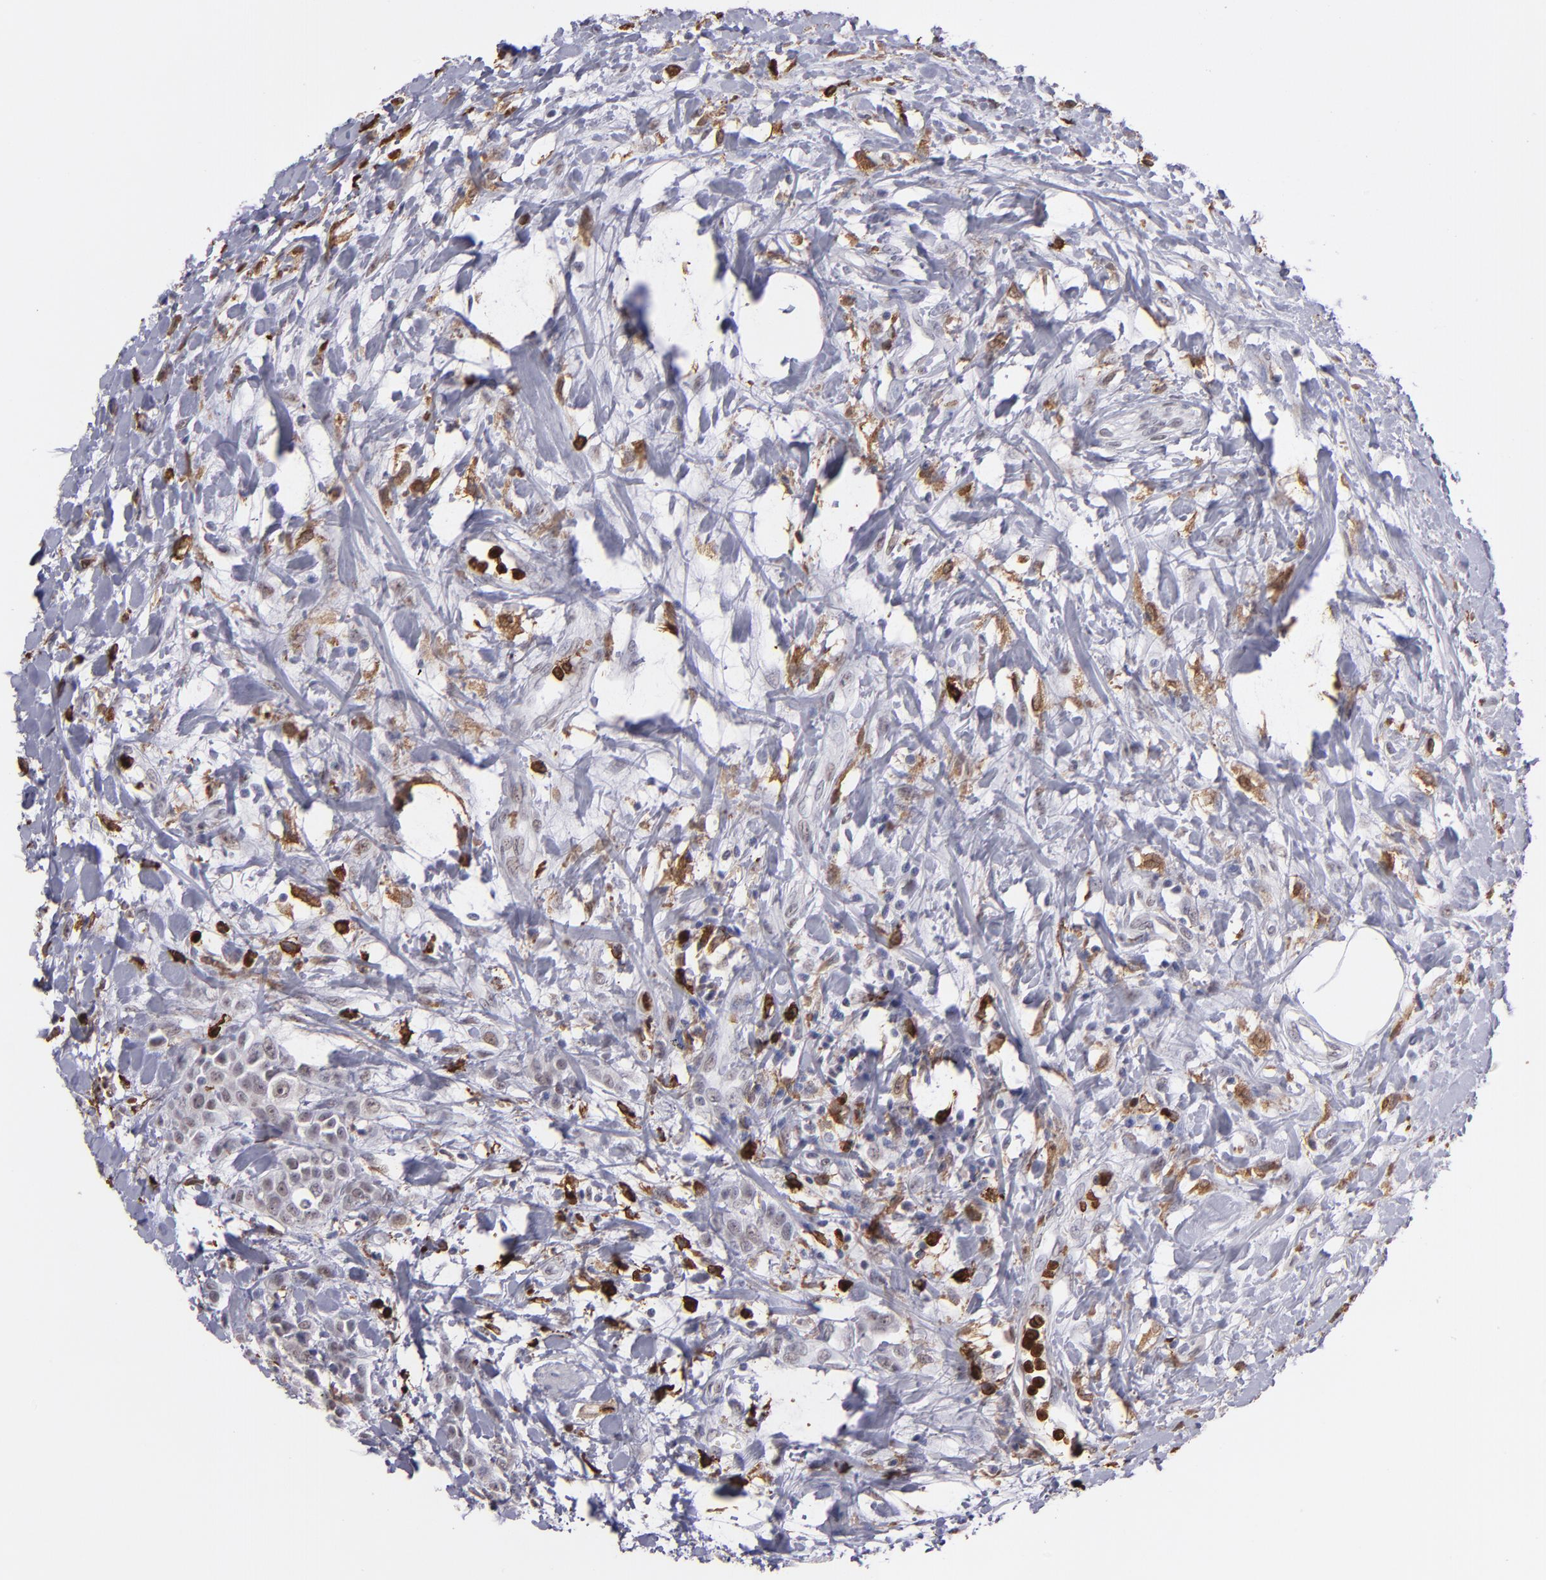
{"staining": {"intensity": "negative", "quantity": "none", "location": "none"}, "tissue": "urothelial cancer", "cell_type": "Tumor cells", "image_type": "cancer", "snomed": [{"axis": "morphology", "description": "Urothelial carcinoma, High grade"}, {"axis": "topography", "description": "Urinary bladder"}], "caption": "Immunohistochemistry photomicrograph of human urothelial cancer stained for a protein (brown), which exhibits no expression in tumor cells.", "gene": "NCF2", "patient": {"sex": "male", "age": 56}}